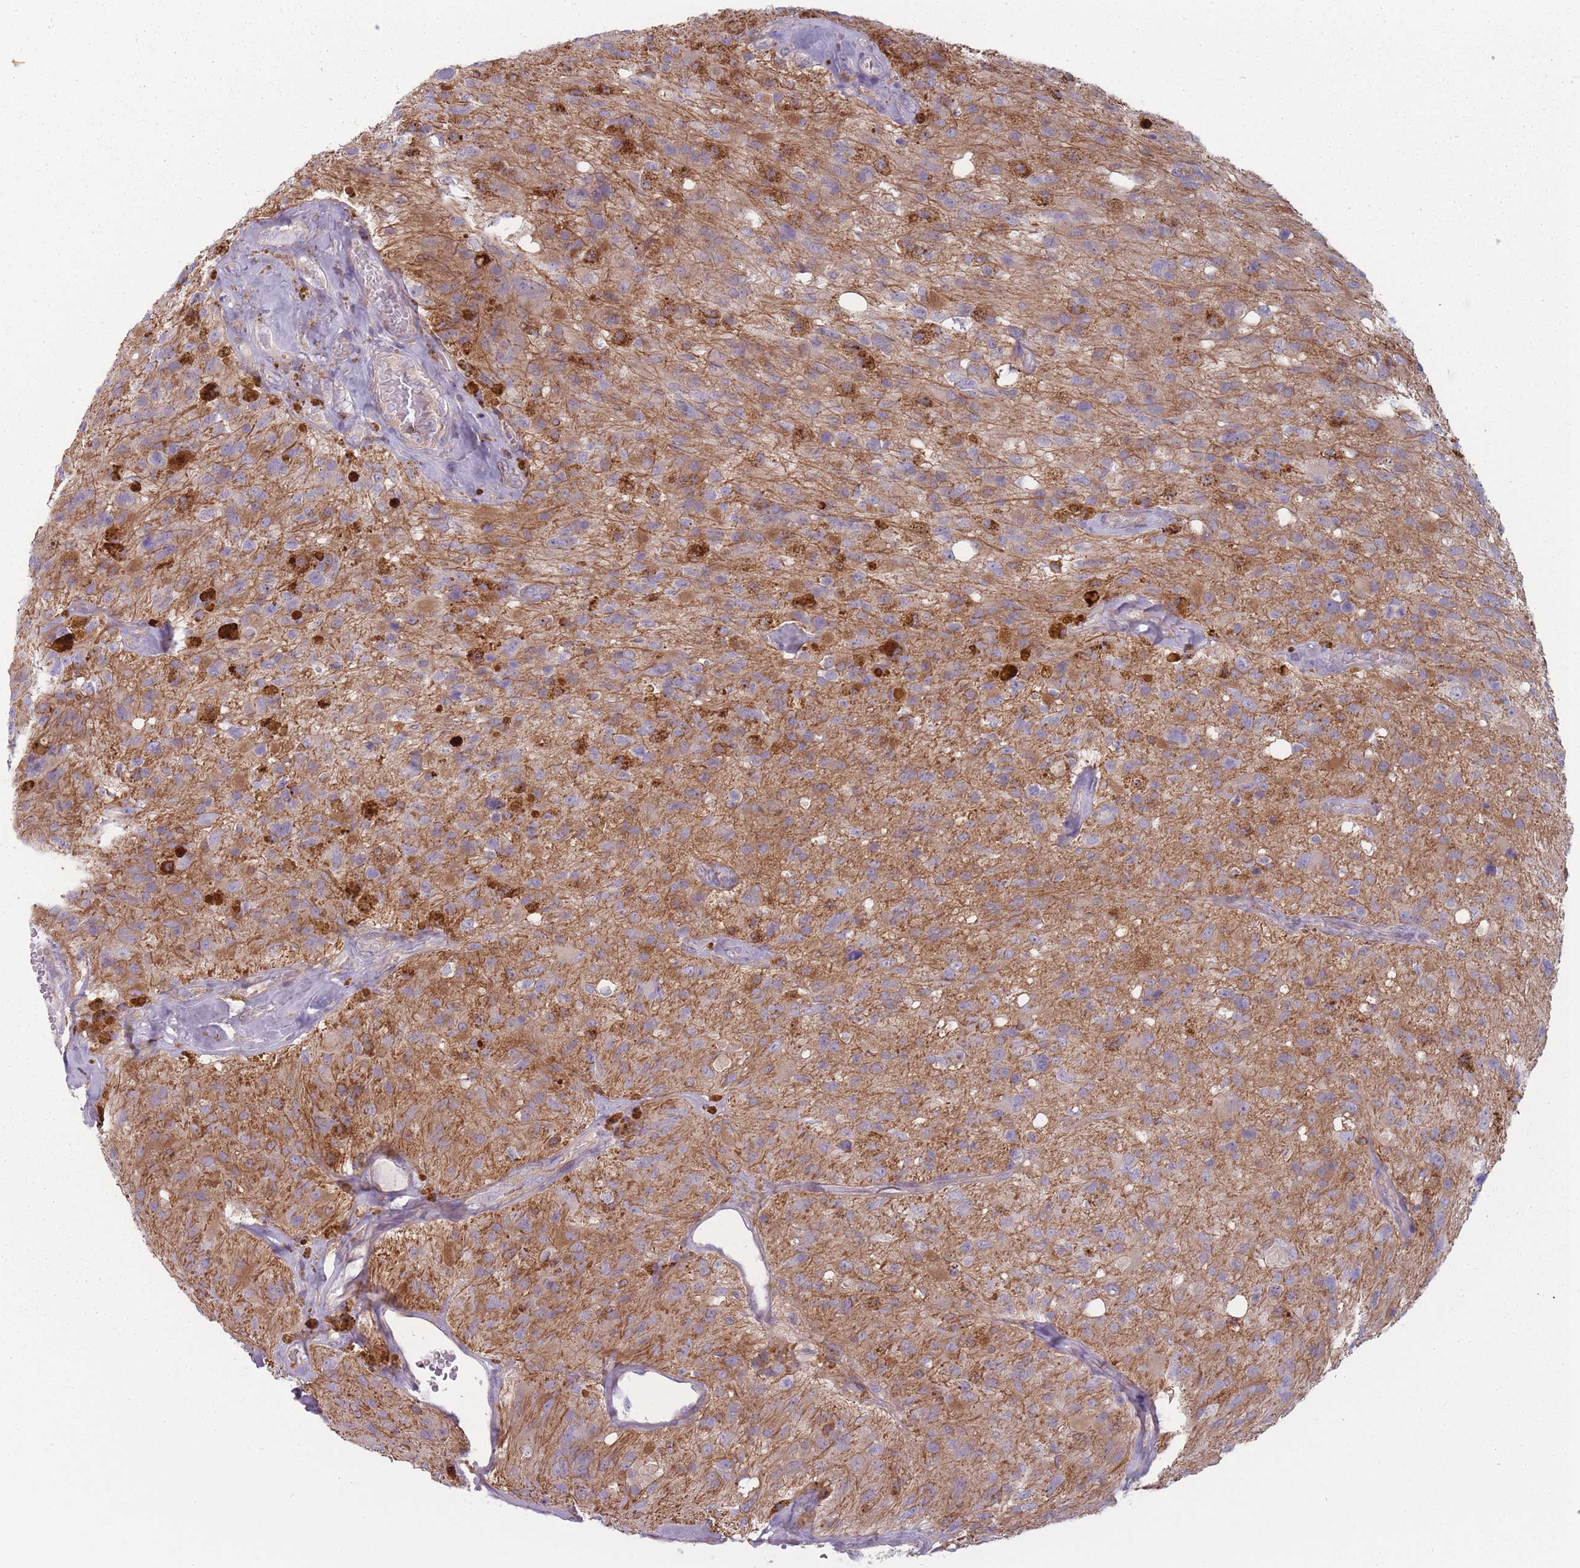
{"staining": {"intensity": "moderate", "quantity": "25%-75%", "location": "cytoplasmic/membranous"}, "tissue": "glioma", "cell_type": "Tumor cells", "image_type": "cancer", "snomed": [{"axis": "morphology", "description": "Glioma, malignant, High grade"}, {"axis": "topography", "description": "Brain"}], "caption": "Immunohistochemistry of human glioma exhibits medium levels of moderate cytoplasmic/membranous expression in about 25%-75% of tumor cells.", "gene": "HSBP1L1", "patient": {"sex": "male", "age": 69}}